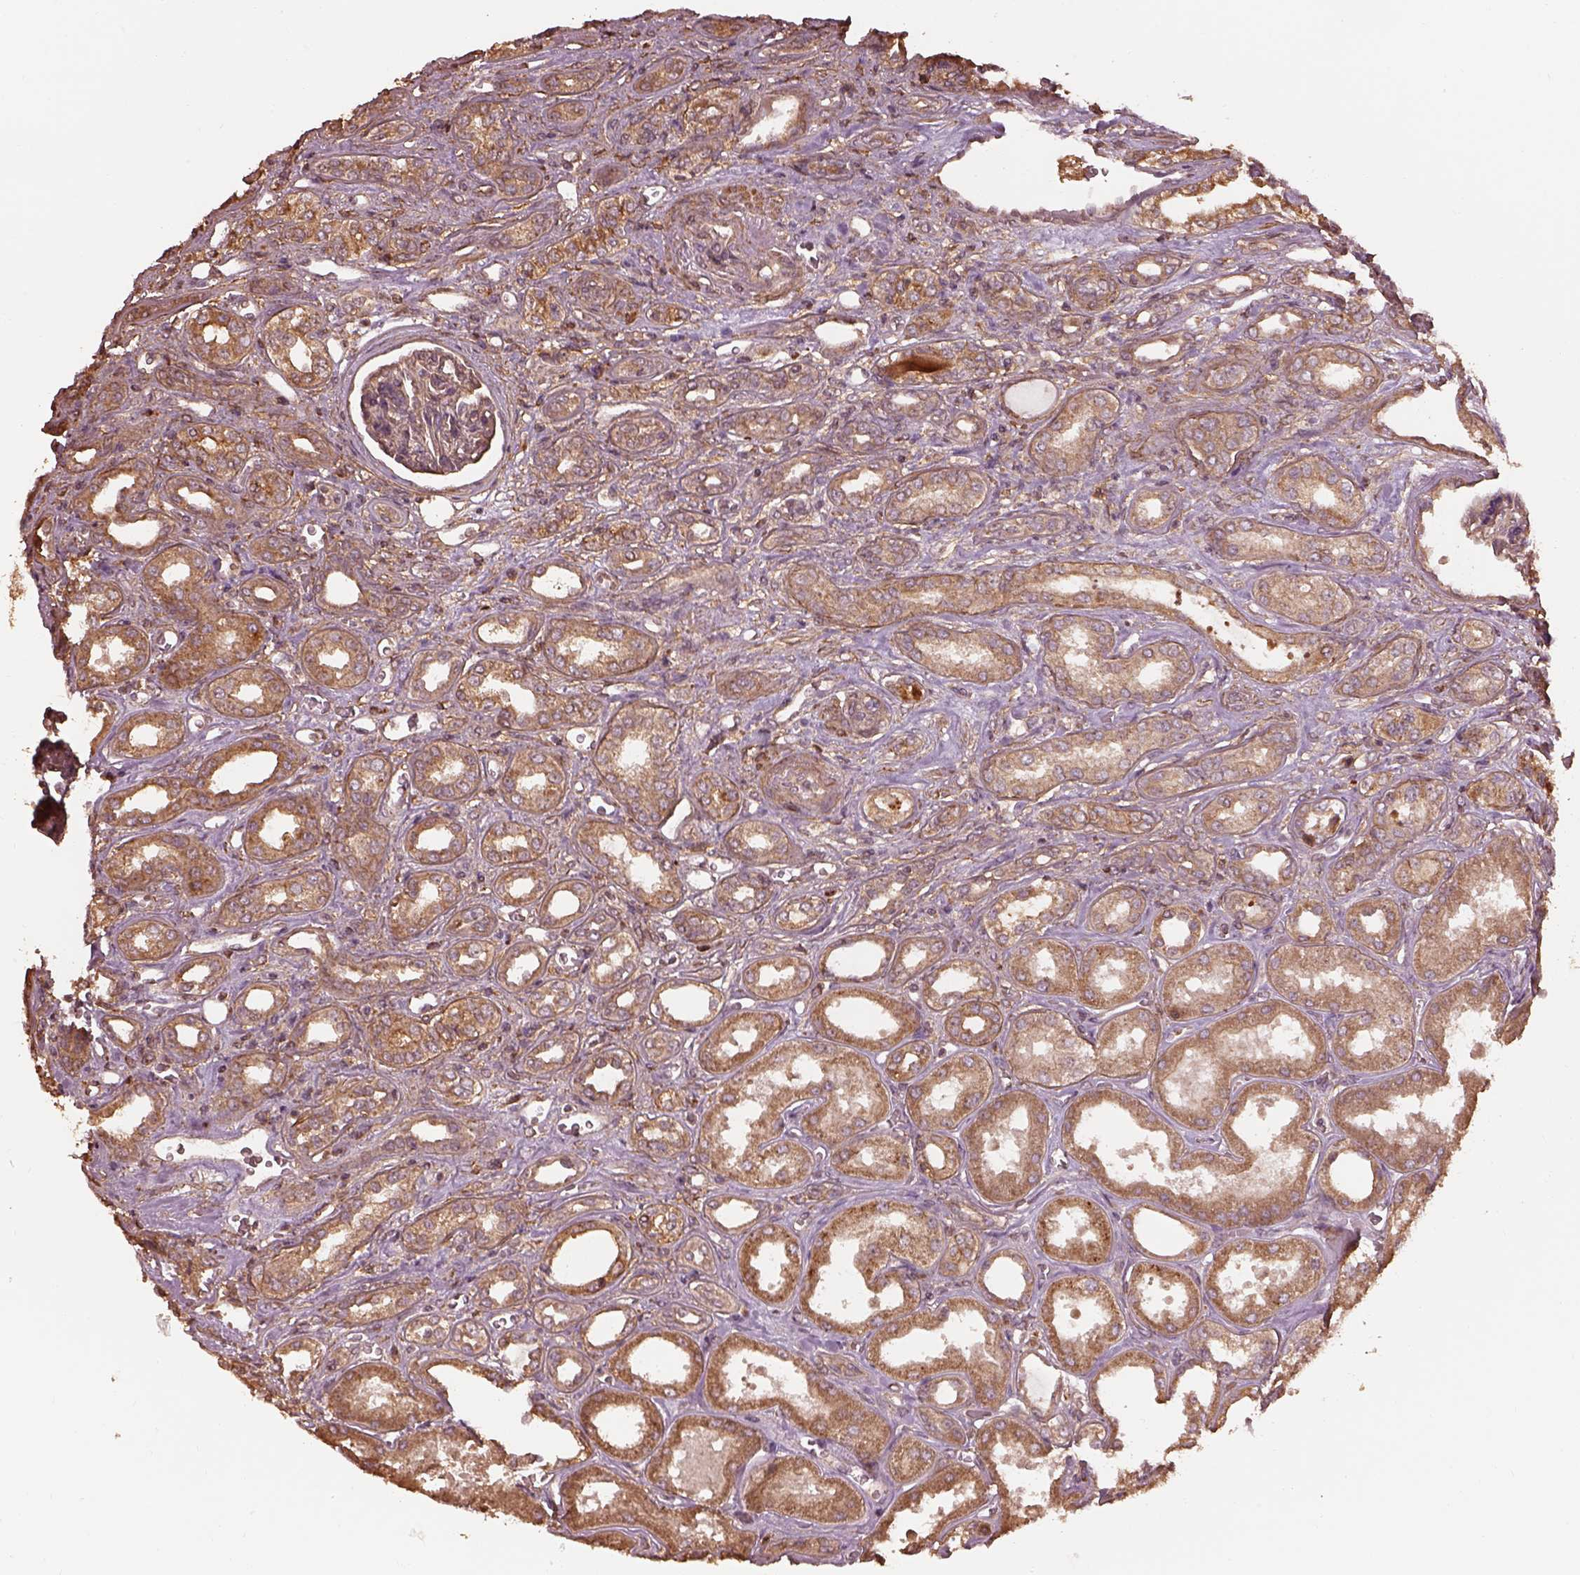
{"staining": {"intensity": "moderate", "quantity": "25%-75%", "location": "cytoplasmic/membranous"}, "tissue": "renal cancer", "cell_type": "Tumor cells", "image_type": "cancer", "snomed": [{"axis": "morphology", "description": "Adenocarcinoma, NOS"}, {"axis": "topography", "description": "Kidney"}], "caption": "Human renal cancer stained with a protein marker shows moderate staining in tumor cells.", "gene": "METTL4", "patient": {"sex": "male", "age": 63}}